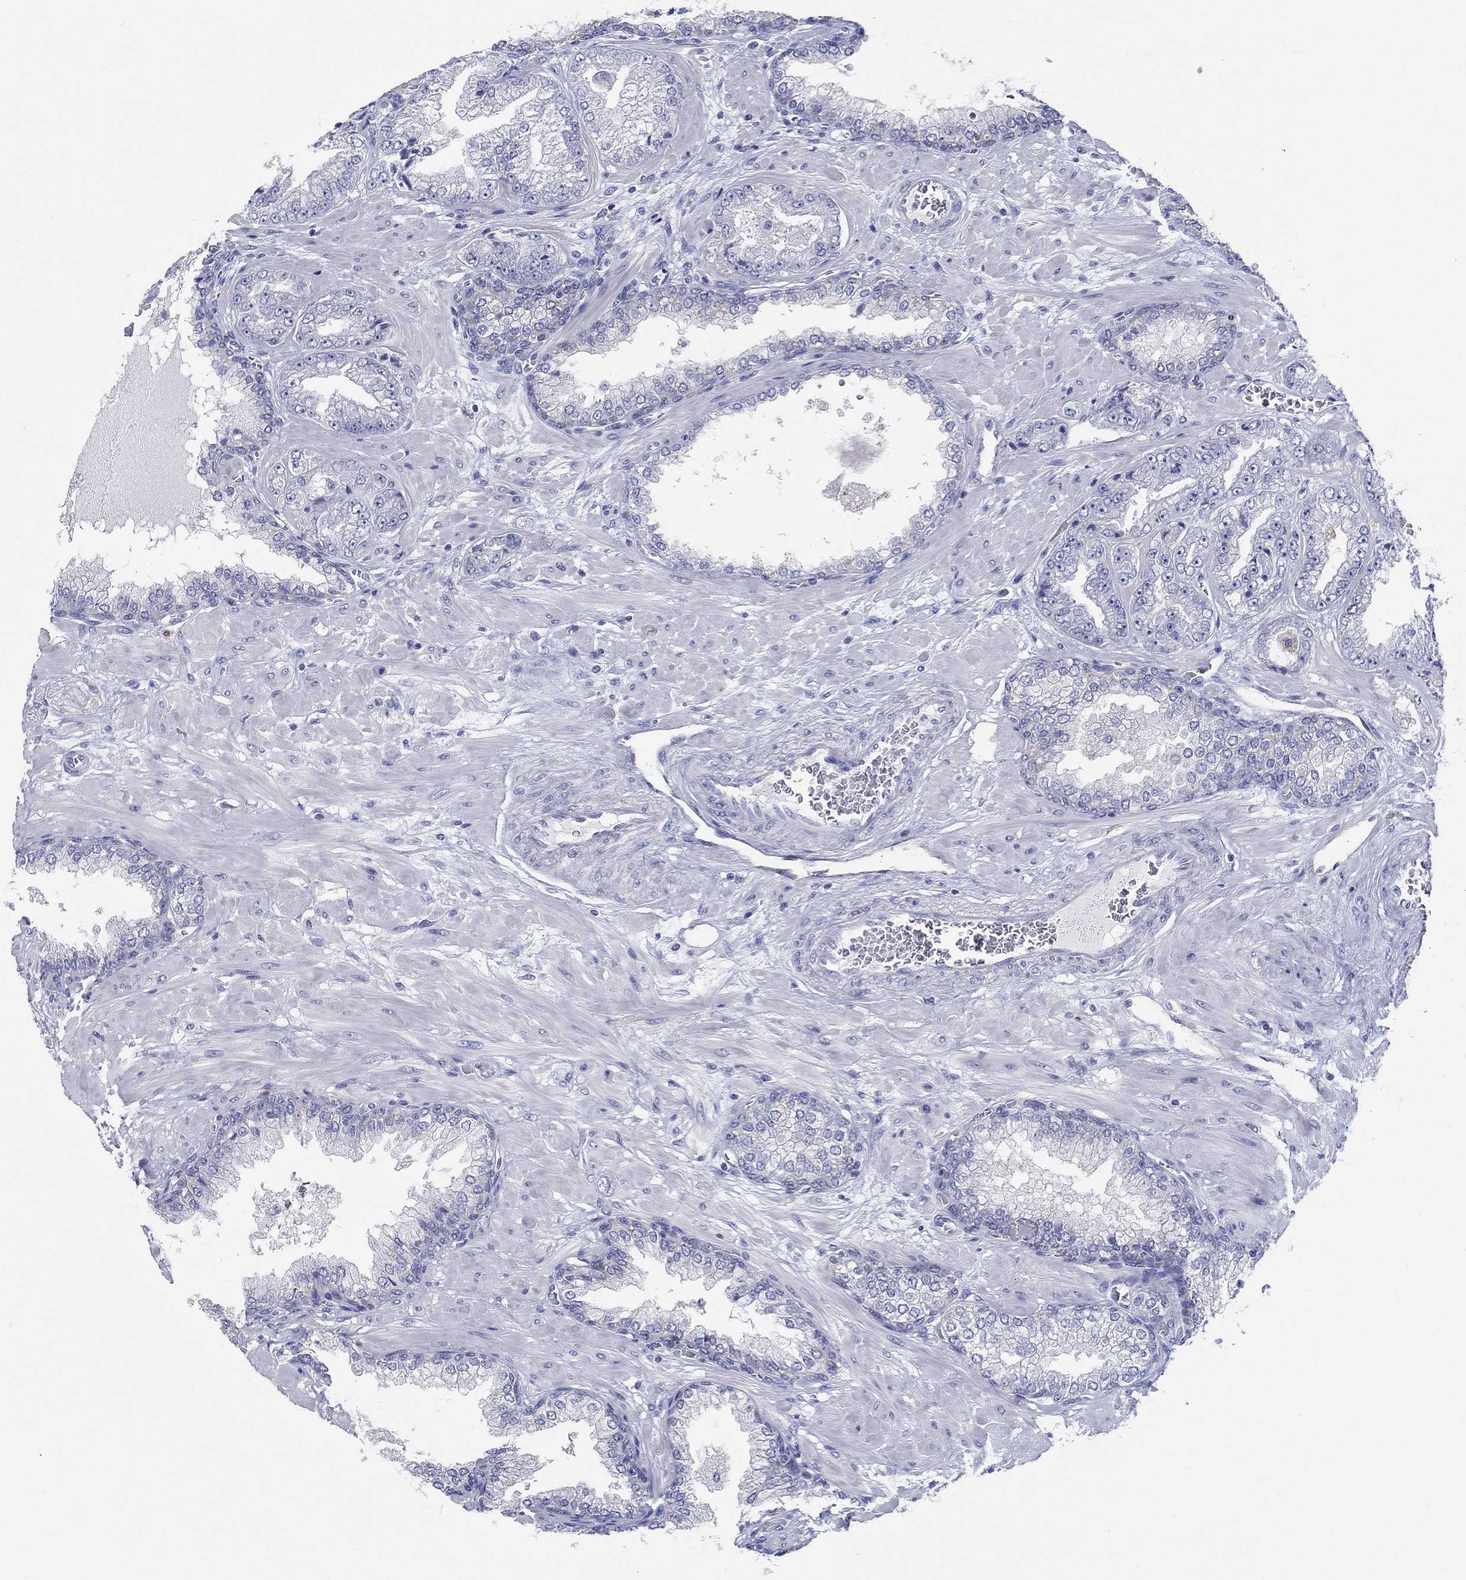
{"staining": {"intensity": "negative", "quantity": "none", "location": "none"}, "tissue": "prostate cancer", "cell_type": "Tumor cells", "image_type": "cancer", "snomed": [{"axis": "morphology", "description": "Adenocarcinoma, Low grade"}, {"axis": "topography", "description": "Prostate"}], "caption": "An IHC micrograph of prostate cancer is shown. There is no staining in tumor cells of prostate cancer. (DAB (3,3'-diaminobenzidine) immunohistochemistry (IHC) with hematoxylin counter stain).", "gene": "SOX2", "patient": {"sex": "male", "age": 57}}